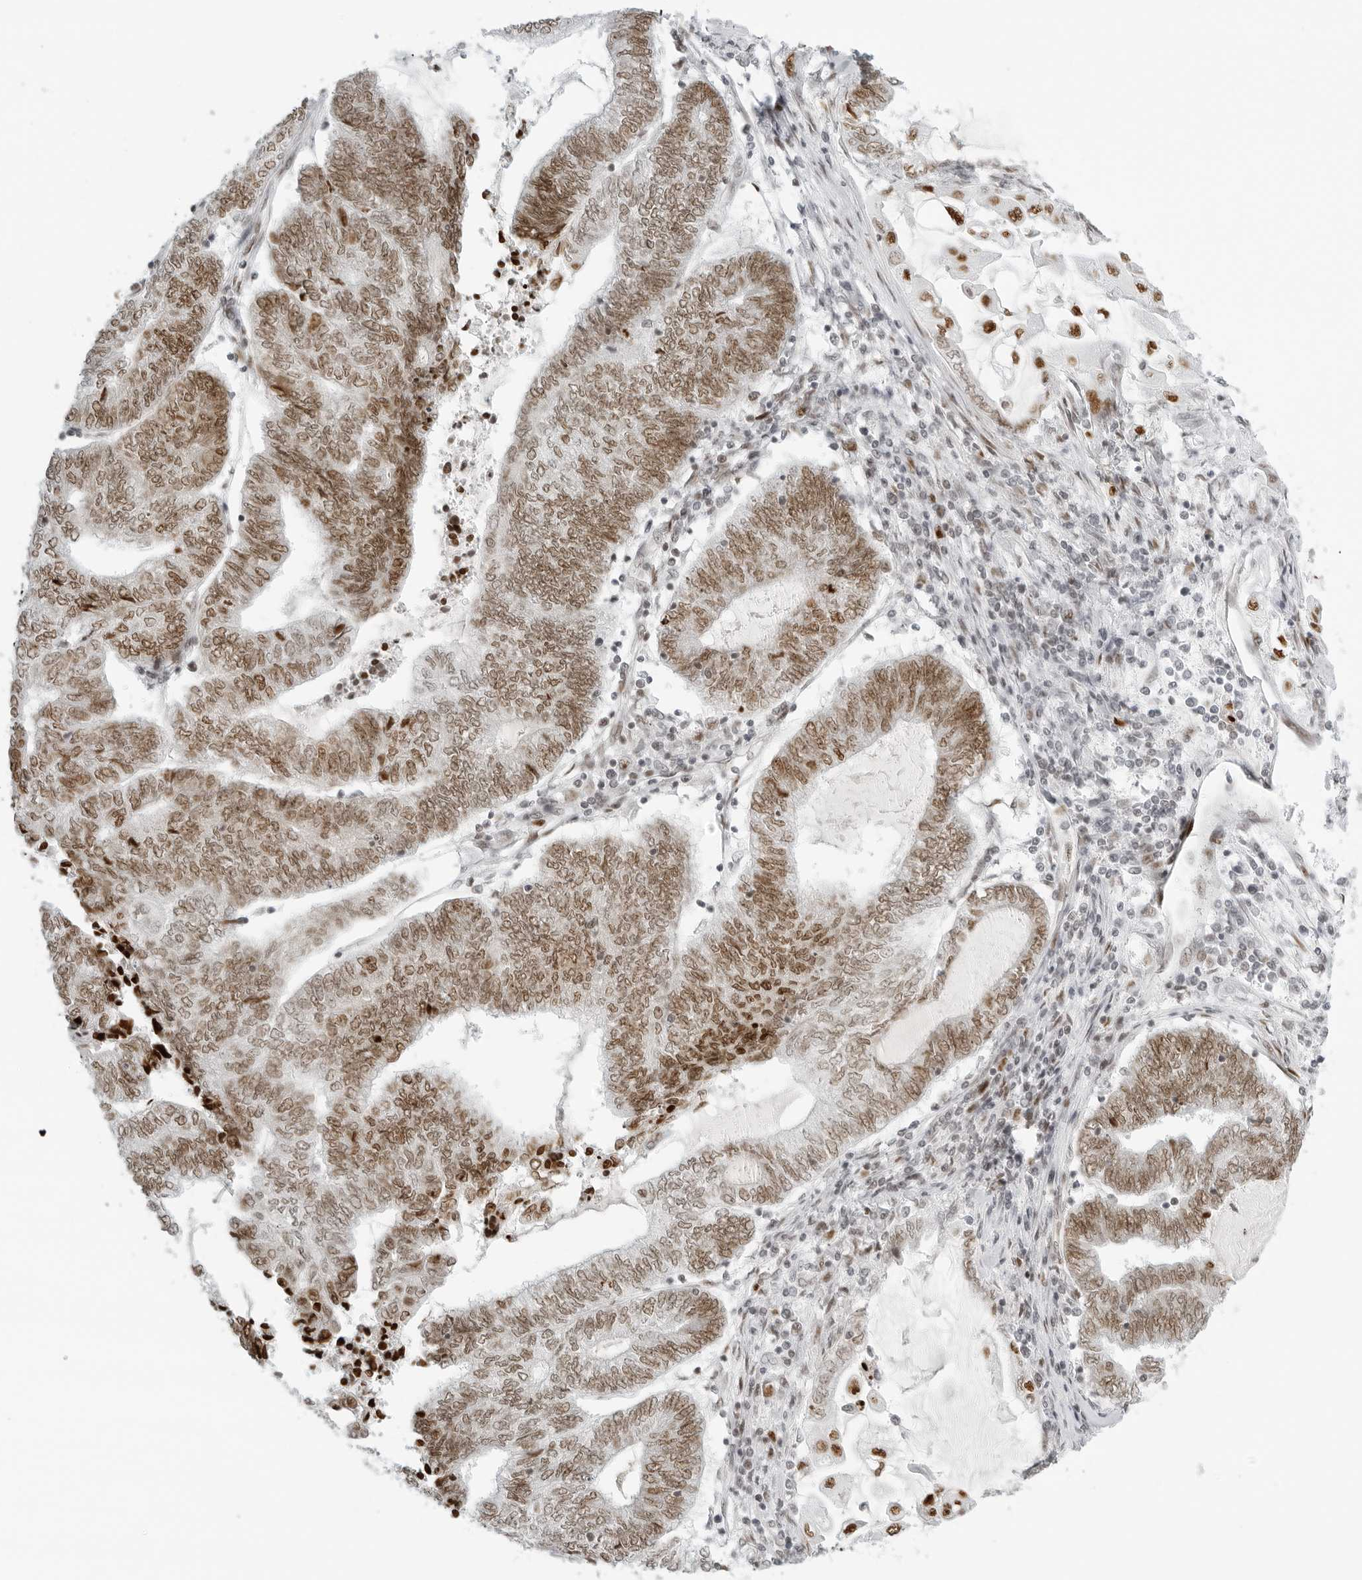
{"staining": {"intensity": "moderate", "quantity": ">75%", "location": "nuclear"}, "tissue": "endometrial cancer", "cell_type": "Tumor cells", "image_type": "cancer", "snomed": [{"axis": "morphology", "description": "Adenocarcinoma, NOS"}, {"axis": "topography", "description": "Uterus"}, {"axis": "topography", "description": "Endometrium"}], "caption": "Endometrial cancer (adenocarcinoma) tissue reveals moderate nuclear expression in approximately >75% of tumor cells, visualized by immunohistochemistry.", "gene": "RCC1", "patient": {"sex": "female", "age": 70}}